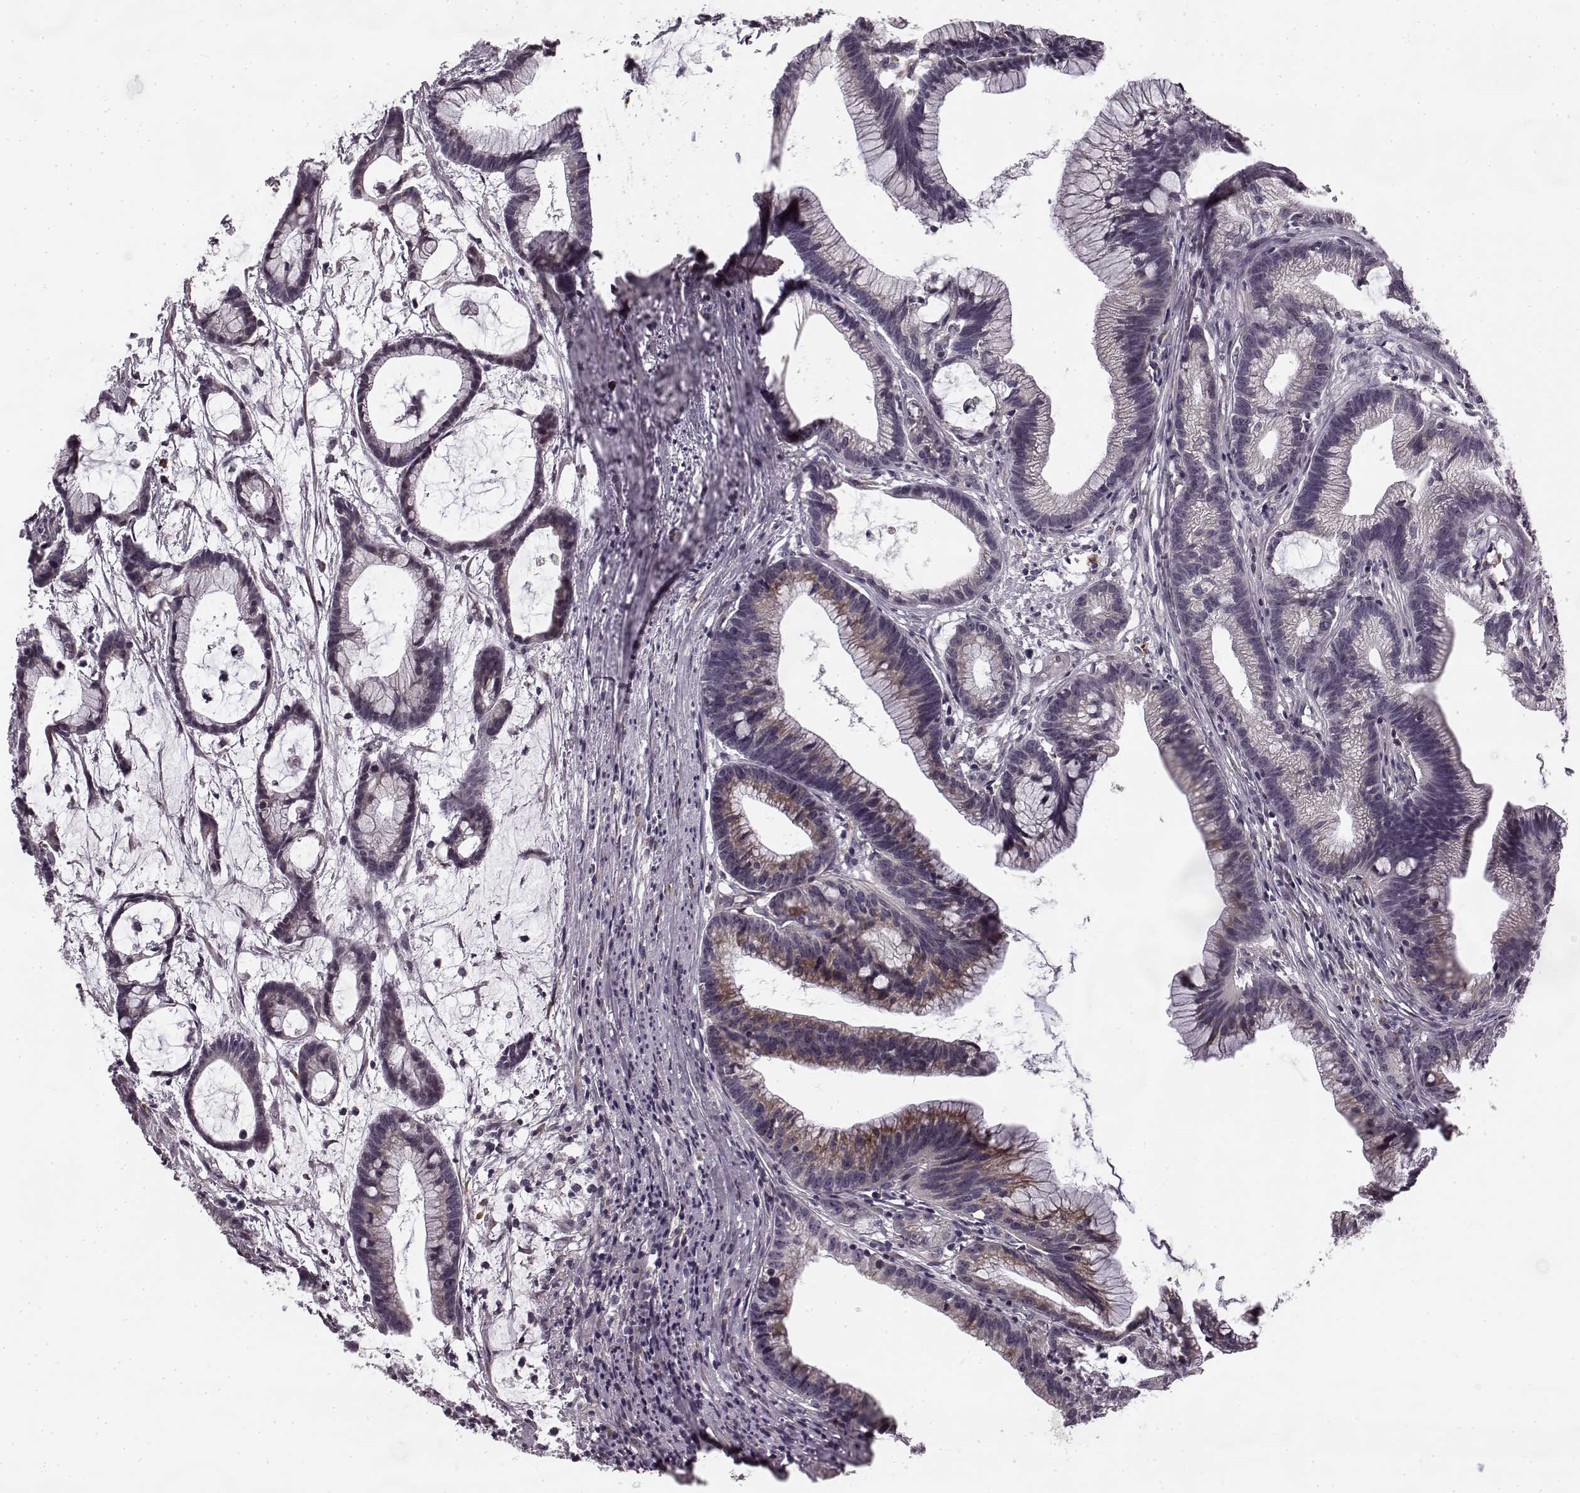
{"staining": {"intensity": "strong", "quantity": "<25%", "location": "cytoplasmic/membranous"}, "tissue": "colorectal cancer", "cell_type": "Tumor cells", "image_type": "cancer", "snomed": [{"axis": "morphology", "description": "Adenocarcinoma, NOS"}, {"axis": "topography", "description": "Colon"}], "caption": "Immunohistochemical staining of human colorectal adenocarcinoma reveals medium levels of strong cytoplasmic/membranous protein expression in approximately <25% of tumor cells.", "gene": "FAM234B", "patient": {"sex": "female", "age": 78}}